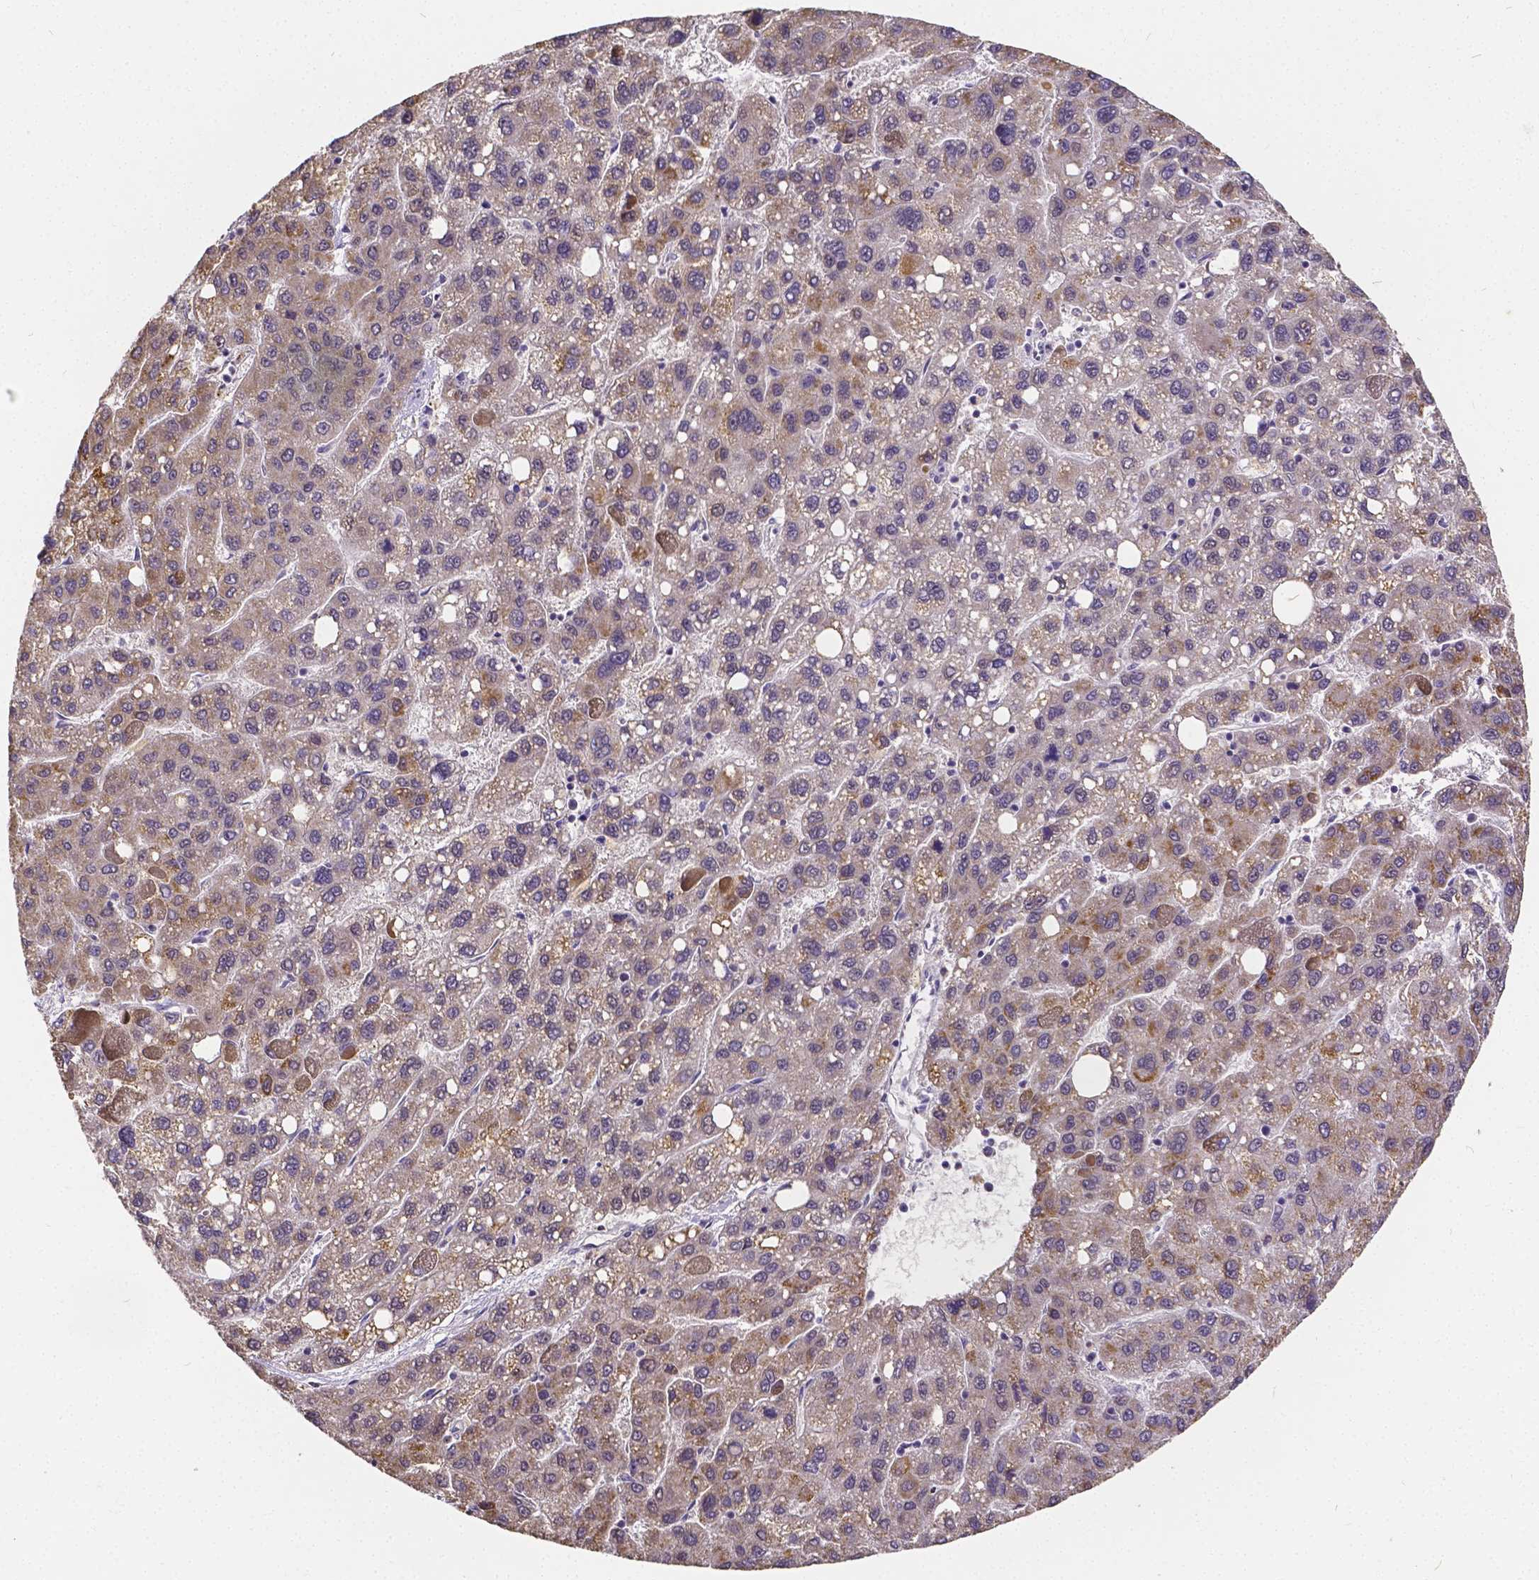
{"staining": {"intensity": "moderate", "quantity": "25%-75%", "location": "cytoplasmic/membranous"}, "tissue": "liver cancer", "cell_type": "Tumor cells", "image_type": "cancer", "snomed": [{"axis": "morphology", "description": "Carcinoma, Hepatocellular, NOS"}, {"axis": "topography", "description": "Liver"}], "caption": "The histopathology image demonstrates immunohistochemical staining of liver cancer. There is moderate cytoplasmic/membranous staining is identified in approximately 25%-75% of tumor cells.", "gene": "CTNNA2", "patient": {"sex": "female", "age": 82}}